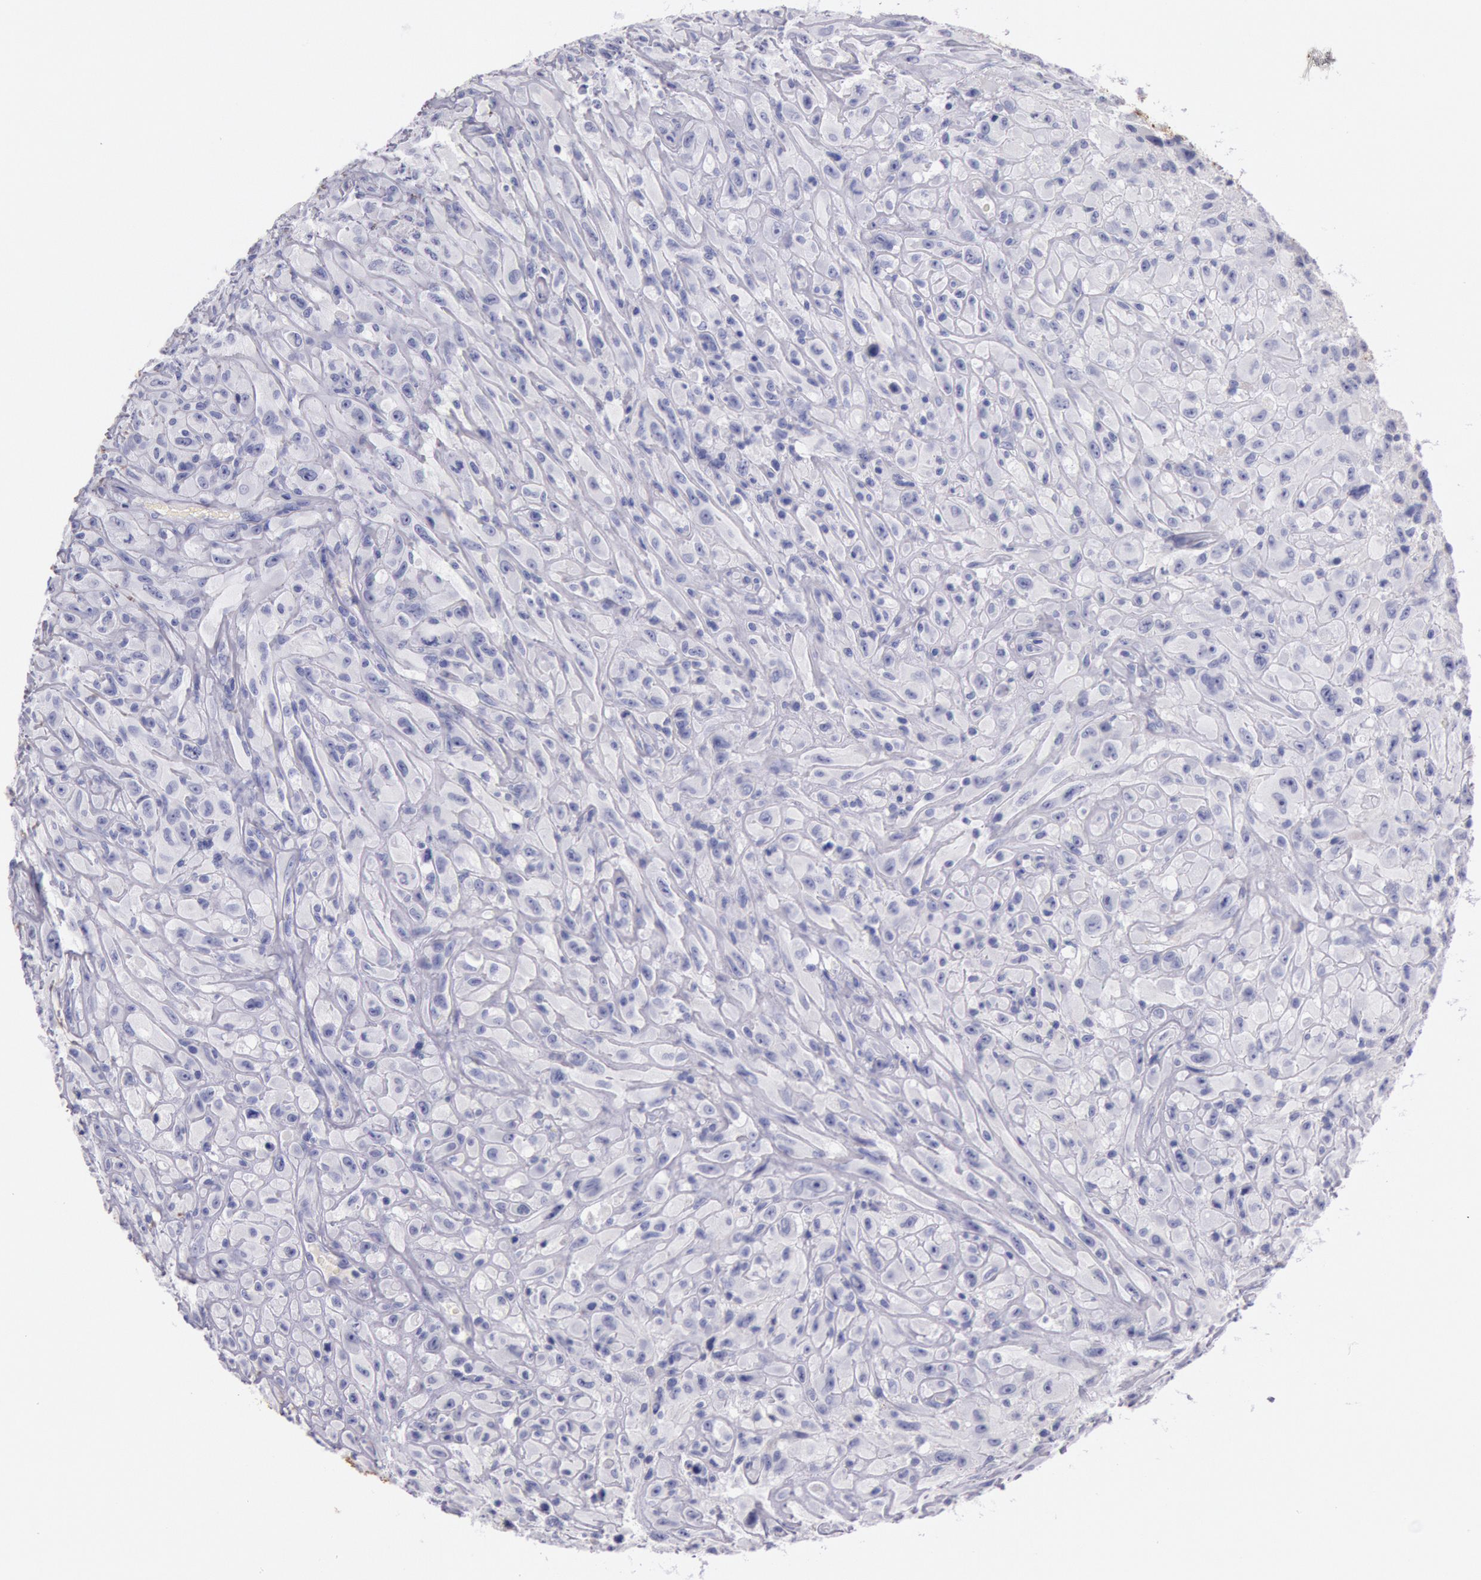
{"staining": {"intensity": "negative", "quantity": "none", "location": "none"}, "tissue": "glioma", "cell_type": "Tumor cells", "image_type": "cancer", "snomed": [{"axis": "morphology", "description": "Glioma, malignant, High grade"}, {"axis": "topography", "description": "Brain"}], "caption": "High power microscopy micrograph of an IHC histopathology image of glioma, revealing no significant expression in tumor cells. (Brightfield microscopy of DAB IHC at high magnification).", "gene": "EGFR", "patient": {"sex": "male", "age": 48}}